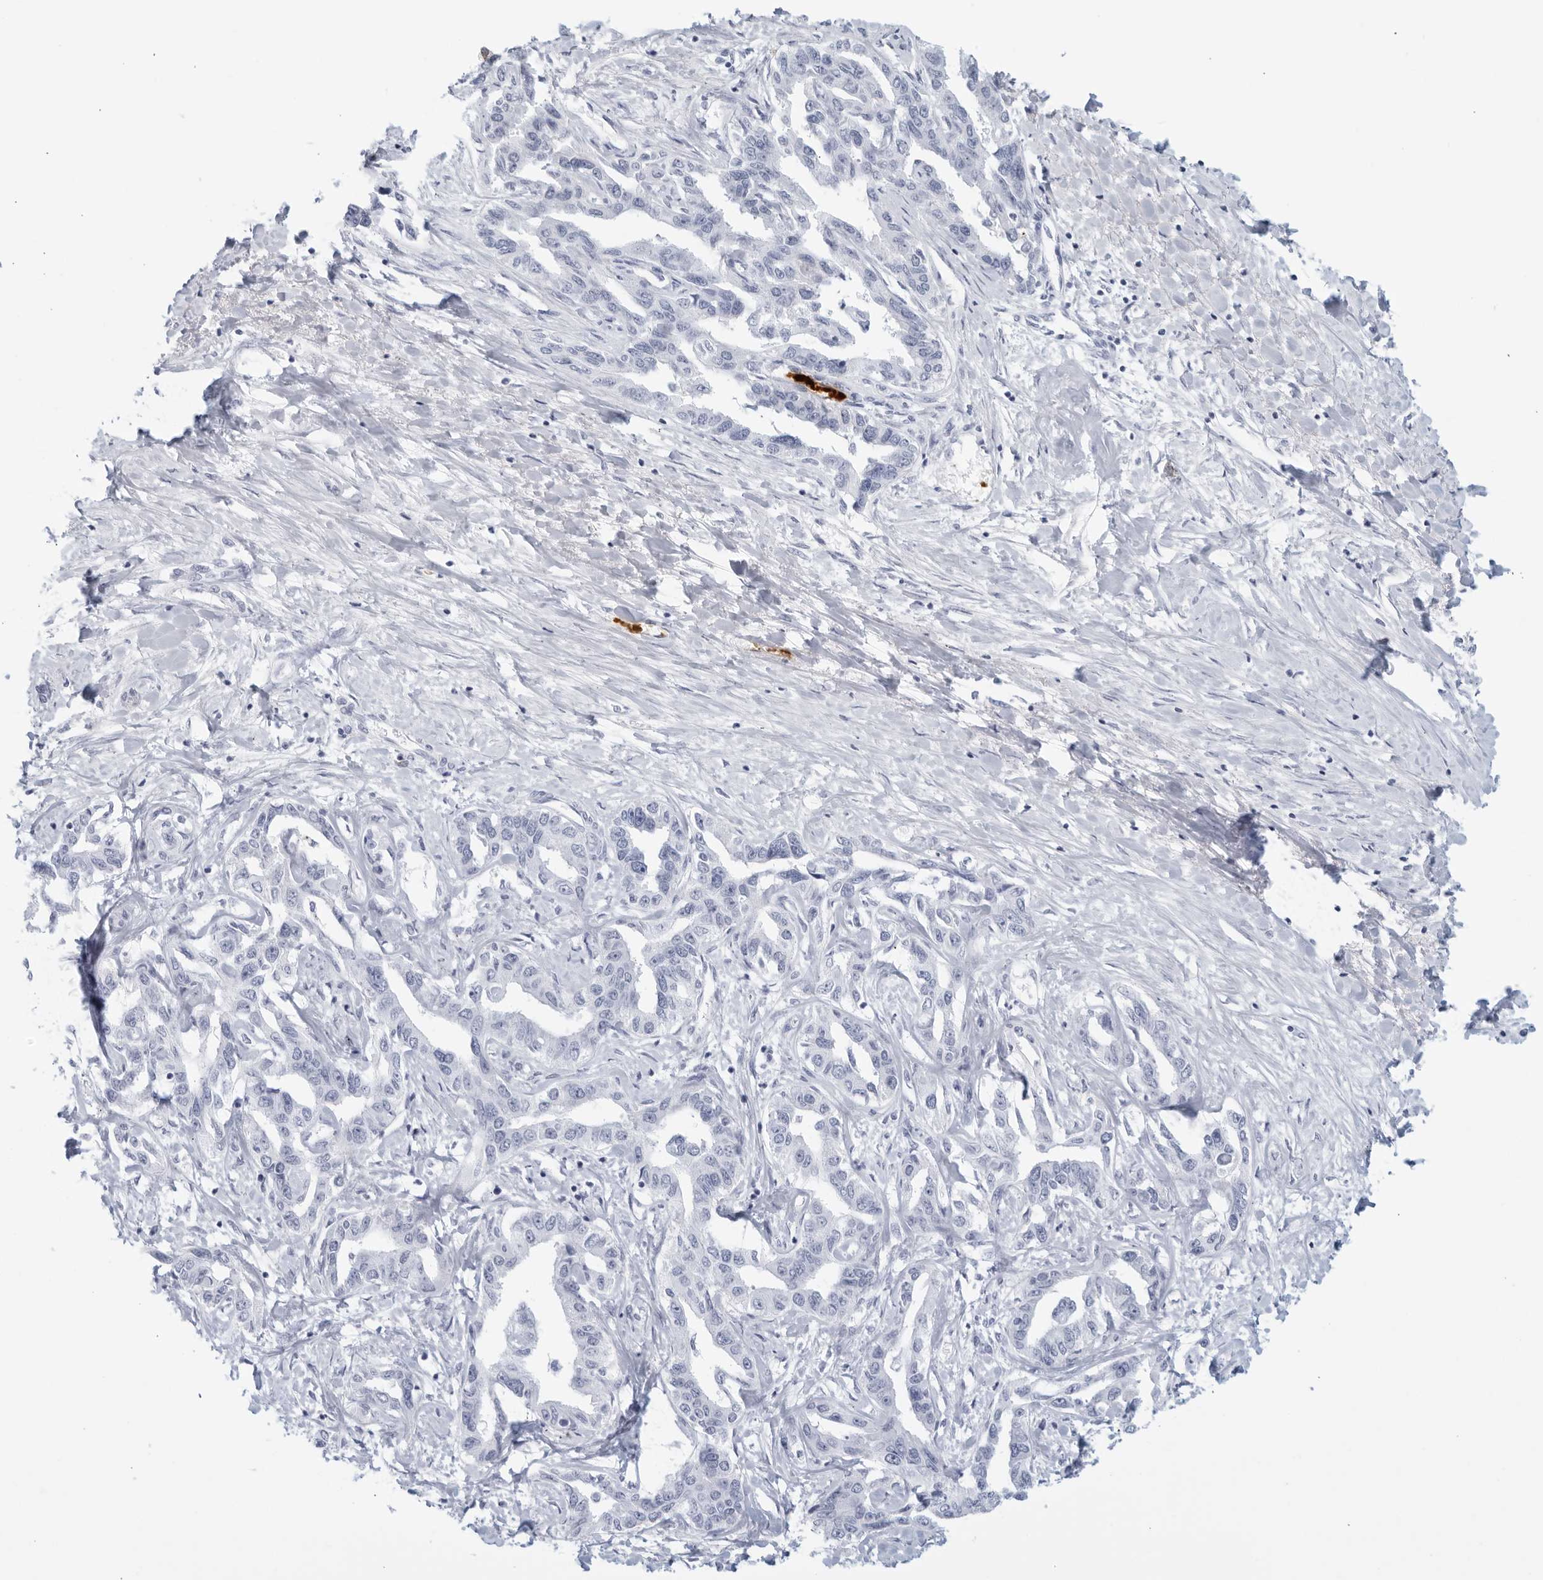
{"staining": {"intensity": "negative", "quantity": "none", "location": "none"}, "tissue": "liver cancer", "cell_type": "Tumor cells", "image_type": "cancer", "snomed": [{"axis": "morphology", "description": "Cholangiocarcinoma"}, {"axis": "topography", "description": "Liver"}], "caption": "Histopathology image shows no significant protein expression in tumor cells of liver cancer. (Stains: DAB (3,3'-diaminobenzidine) IHC with hematoxylin counter stain, Microscopy: brightfield microscopy at high magnification).", "gene": "FGG", "patient": {"sex": "male", "age": 59}}